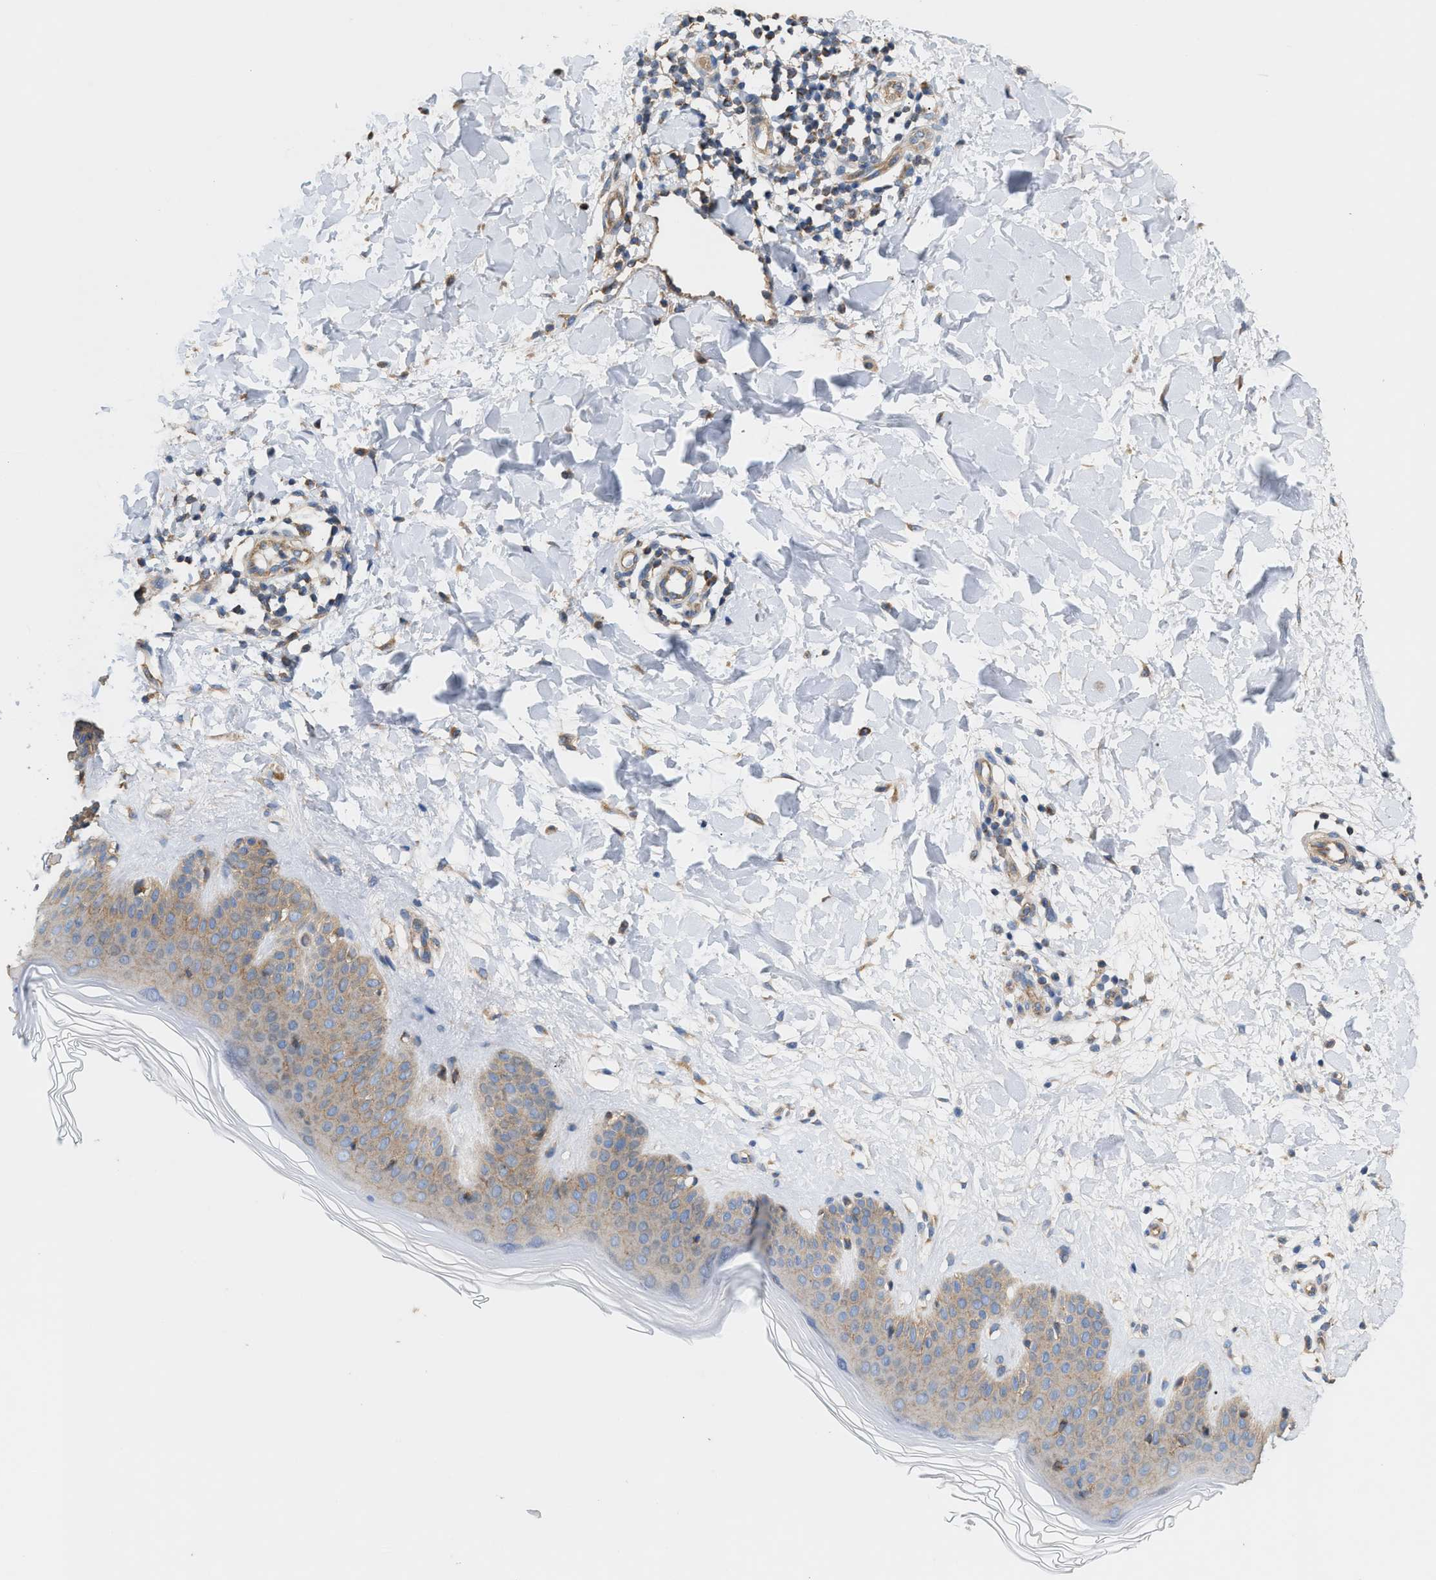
{"staining": {"intensity": "weak", "quantity": ">75%", "location": "cytoplasmic/membranous"}, "tissue": "skin", "cell_type": "Fibroblasts", "image_type": "normal", "snomed": [{"axis": "morphology", "description": "Normal tissue, NOS"}, {"axis": "morphology", "description": "Malignant melanoma, Metastatic site"}, {"axis": "topography", "description": "Skin"}], "caption": "About >75% of fibroblasts in normal human skin exhibit weak cytoplasmic/membranous protein positivity as visualized by brown immunohistochemical staining.", "gene": "OXSM", "patient": {"sex": "male", "age": 41}}